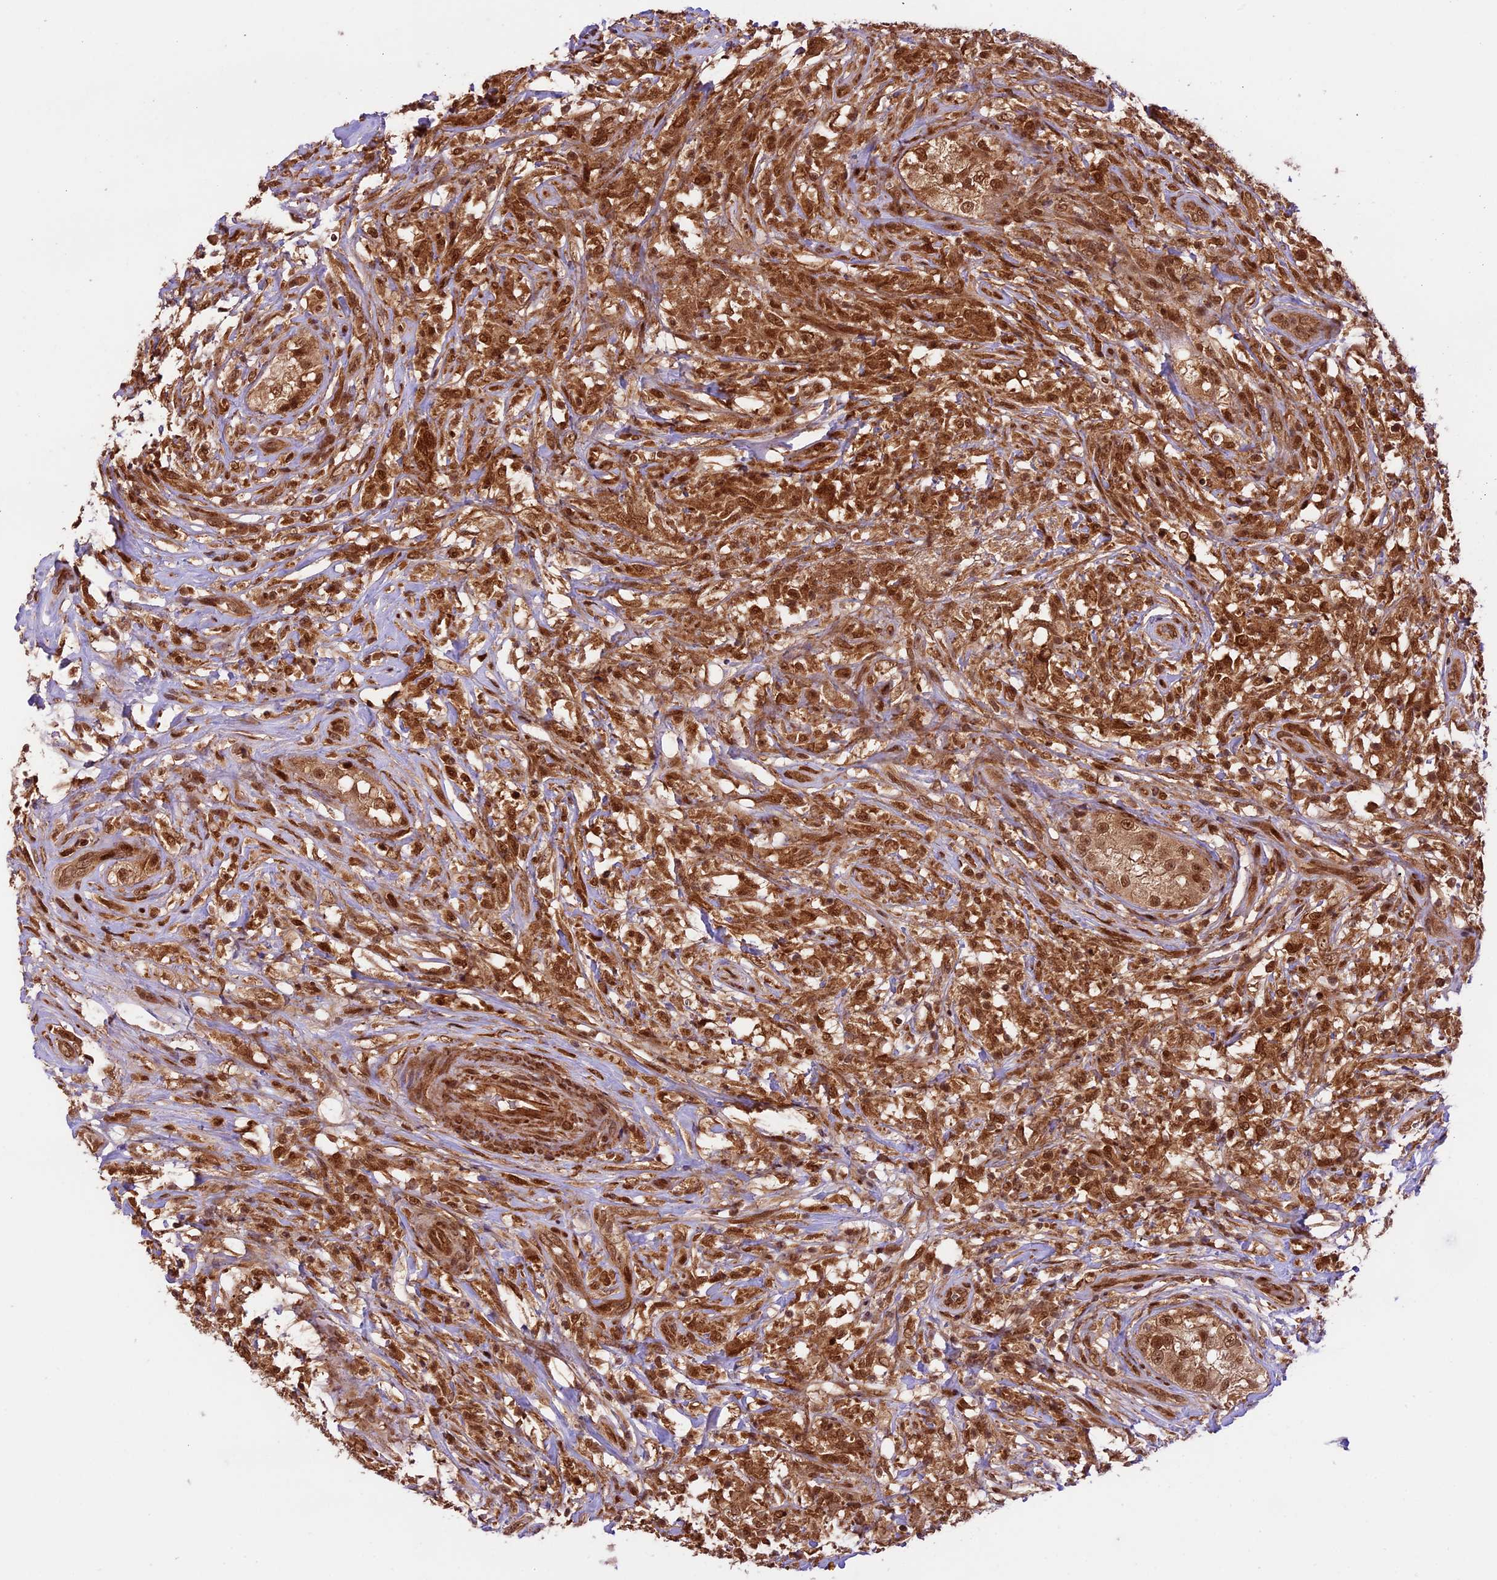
{"staining": {"intensity": "moderate", "quantity": ">75%", "location": "cytoplasmic/membranous,nuclear"}, "tissue": "testis cancer", "cell_type": "Tumor cells", "image_type": "cancer", "snomed": [{"axis": "morphology", "description": "Seminoma, NOS"}, {"axis": "topography", "description": "Testis"}], "caption": "About >75% of tumor cells in testis cancer (seminoma) demonstrate moderate cytoplasmic/membranous and nuclear protein staining as visualized by brown immunohistochemical staining.", "gene": "DHX38", "patient": {"sex": "male", "age": 49}}